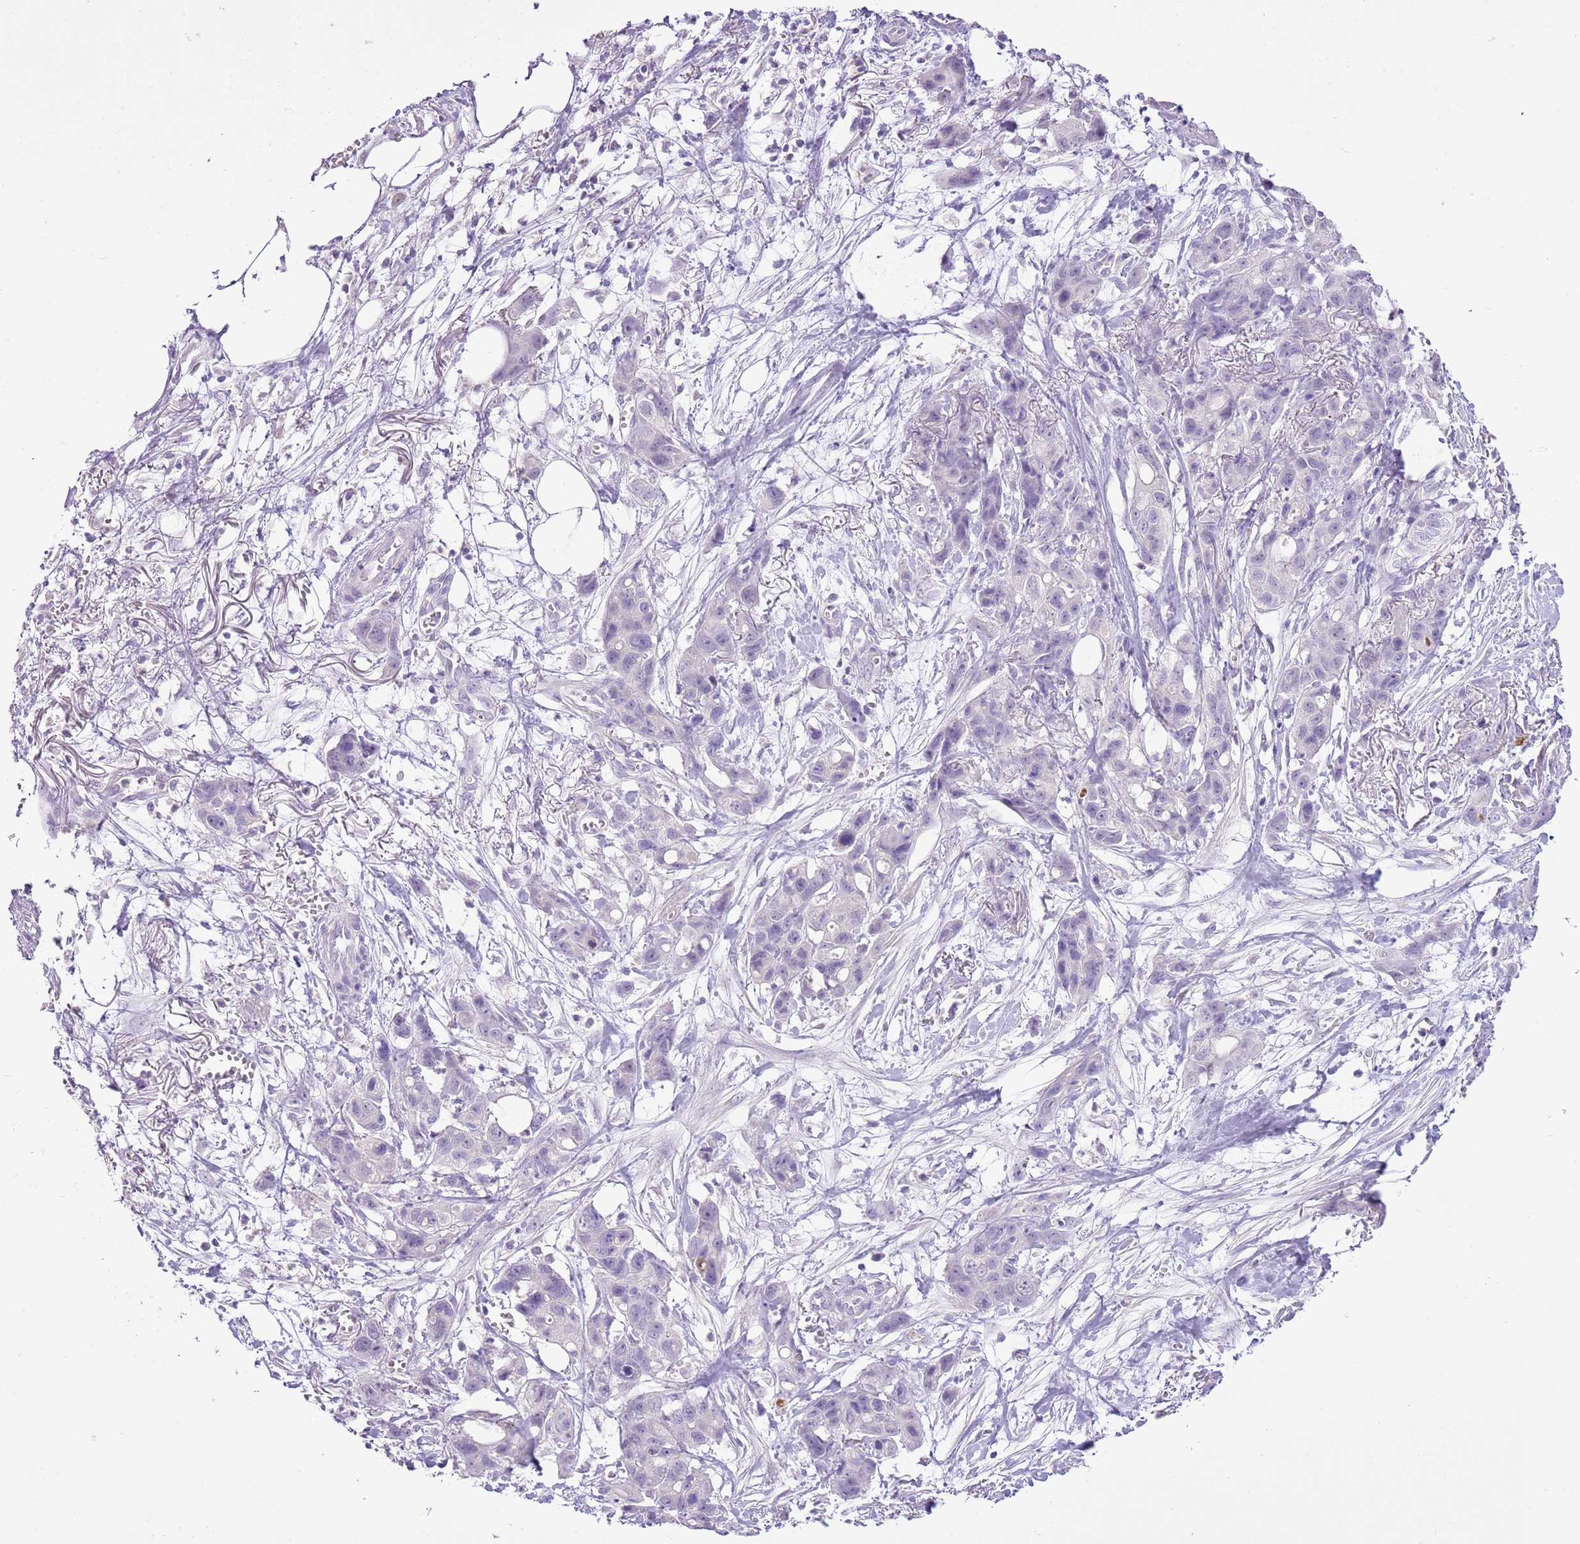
{"staining": {"intensity": "negative", "quantity": "none", "location": "none"}, "tissue": "ovarian cancer", "cell_type": "Tumor cells", "image_type": "cancer", "snomed": [{"axis": "morphology", "description": "Cystadenocarcinoma, mucinous, NOS"}, {"axis": "topography", "description": "Ovary"}], "caption": "Immunohistochemical staining of human ovarian mucinous cystadenocarcinoma exhibits no significant staining in tumor cells.", "gene": "XPO7", "patient": {"sex": "female", "age": 70}}